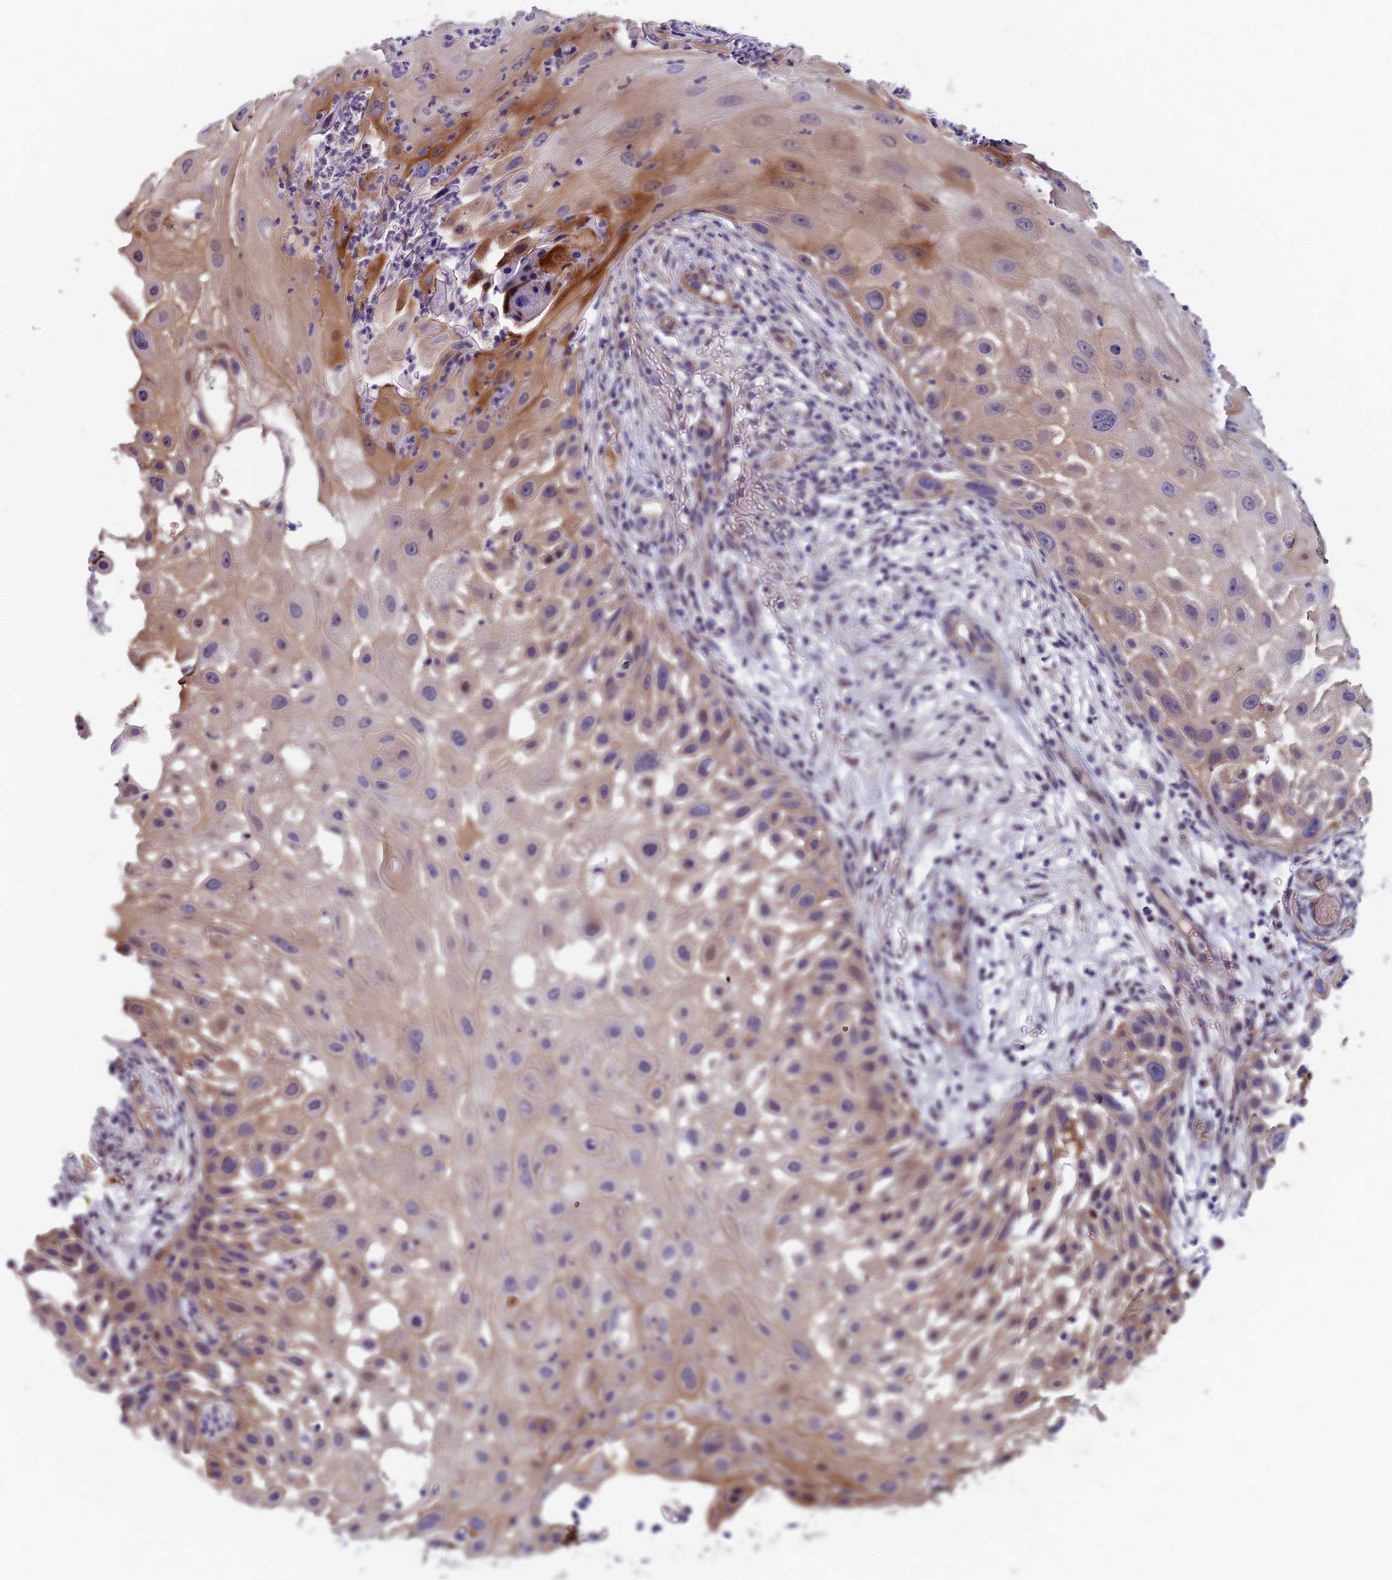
{"staining": {"intensity": "moderate", "quantity": "25%-75%", "location": "cytoplasmic/membranous"}, "tissue": "skin cancer", "cell_type": "Tumor cells", "image_type": "cancer", "snomed": [{"axis": "morphology", "description": "Squamous cell carcinoma, NOS"}, {"axis": "topography", "description": "Skin"}], "caption": "Skin squamous cell carcinoma tissue exhibits moderate cytoplasmic/membranous staining in approximately 25%-75% of tumor cells, visualized by immunohistochemistry.", "gene": "RHBDL2", "patient": {"sex": "female", "age": 44}}